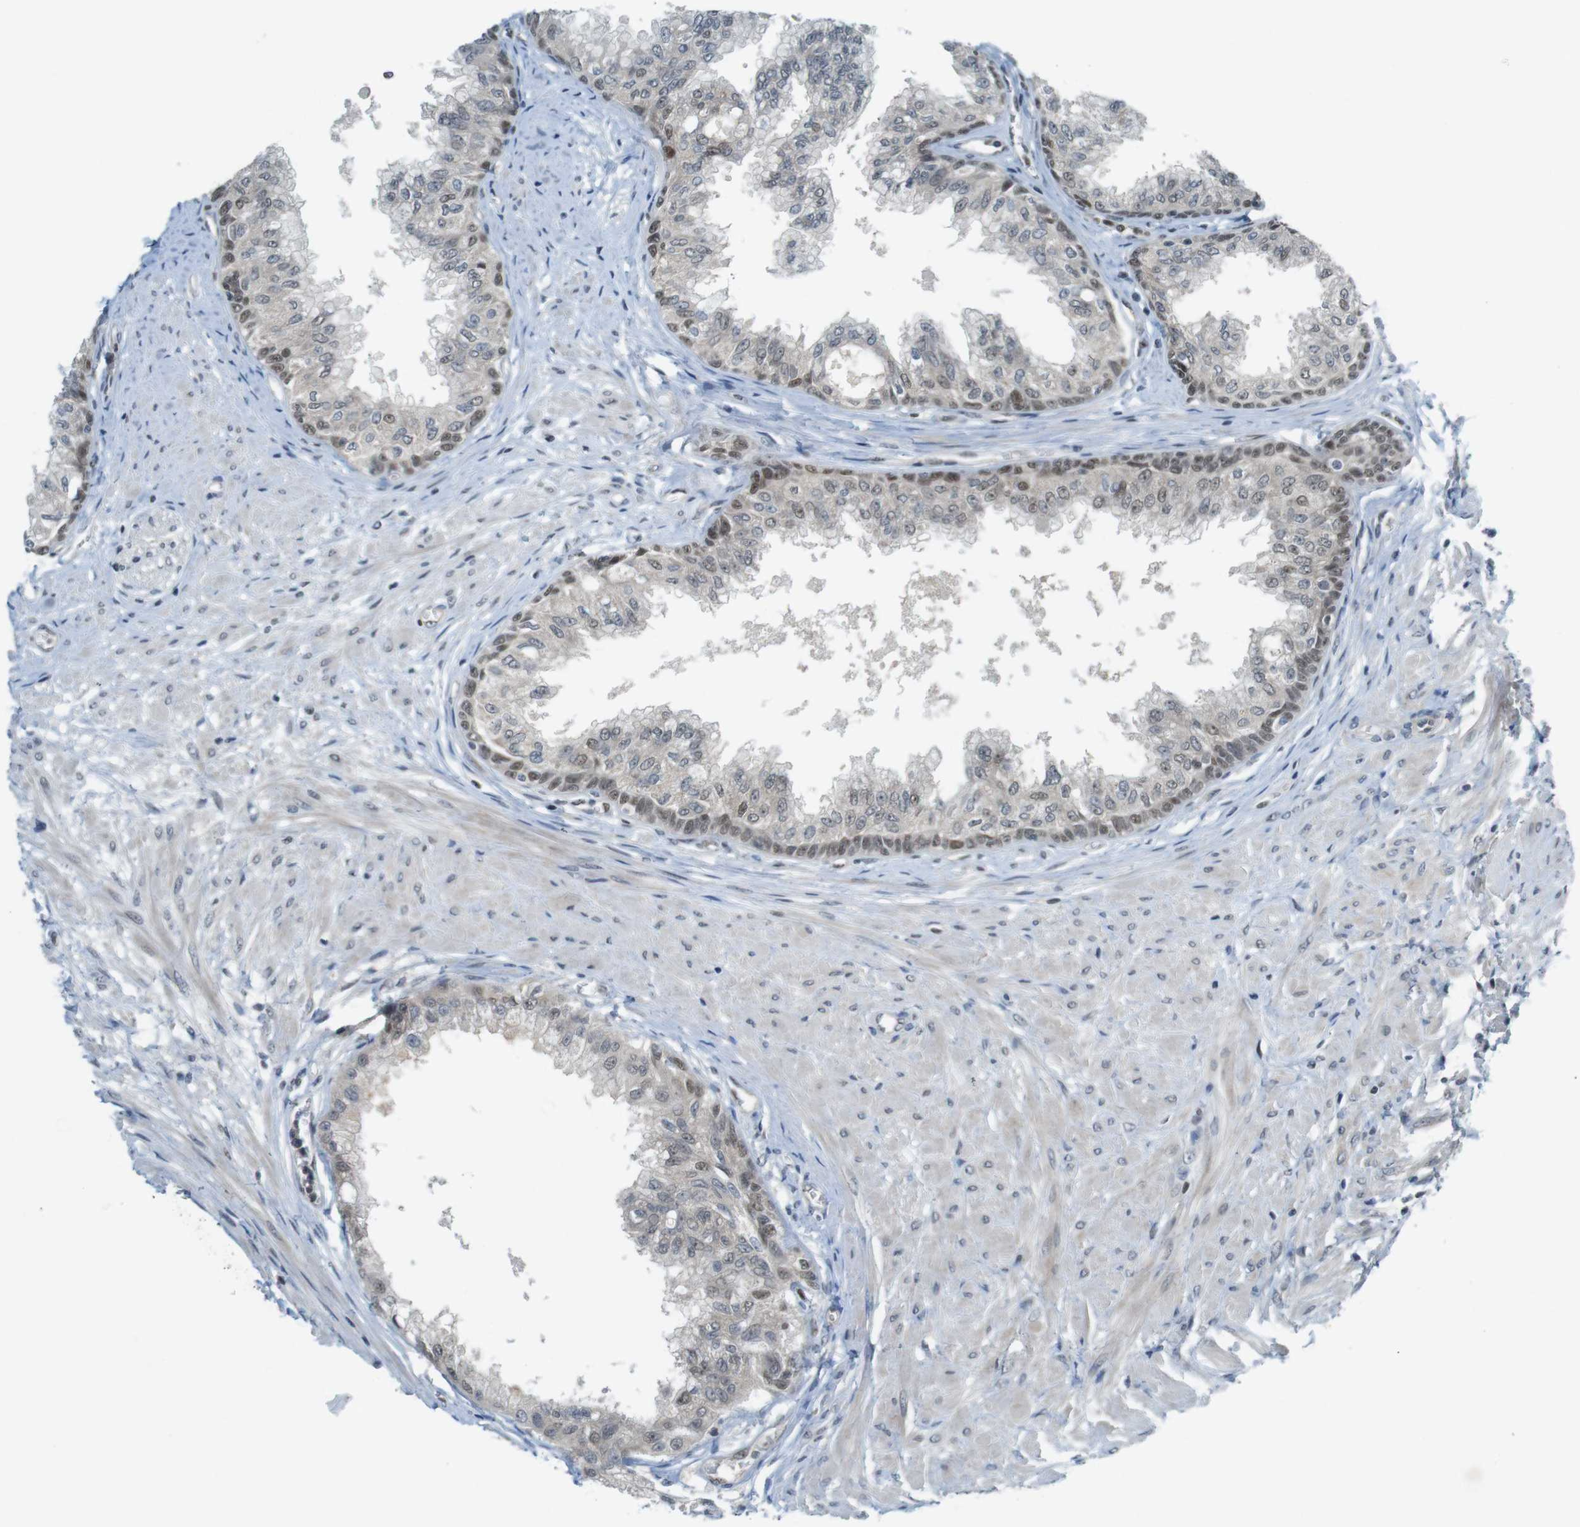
{"staining": {"intensity": "moderate", "quantity": "25%-75%", "location": "cytoplasmic/membranous,nuclear"}, "tissue": "prostate", "cell_type": "Glandular cells", "image_type": "normal", "snomed": [{"axis": "morphology", "description": "Normal tissue, NOS"}, {"axis": "topography", "description": "Prostate"}, {"axis": "topography", "description": "Seminal veicle"}], "caption": "DAB (3,3'-diaminobenzidine) immunohistochemical staining of benign human prostate shows moderate cytoplasmic/membranous,nuclear protein positivity in approximately 25%-75% of glandular cells.", "gene": "MAPKAPK5", "patient": {"sex": "male", "age": 60}}